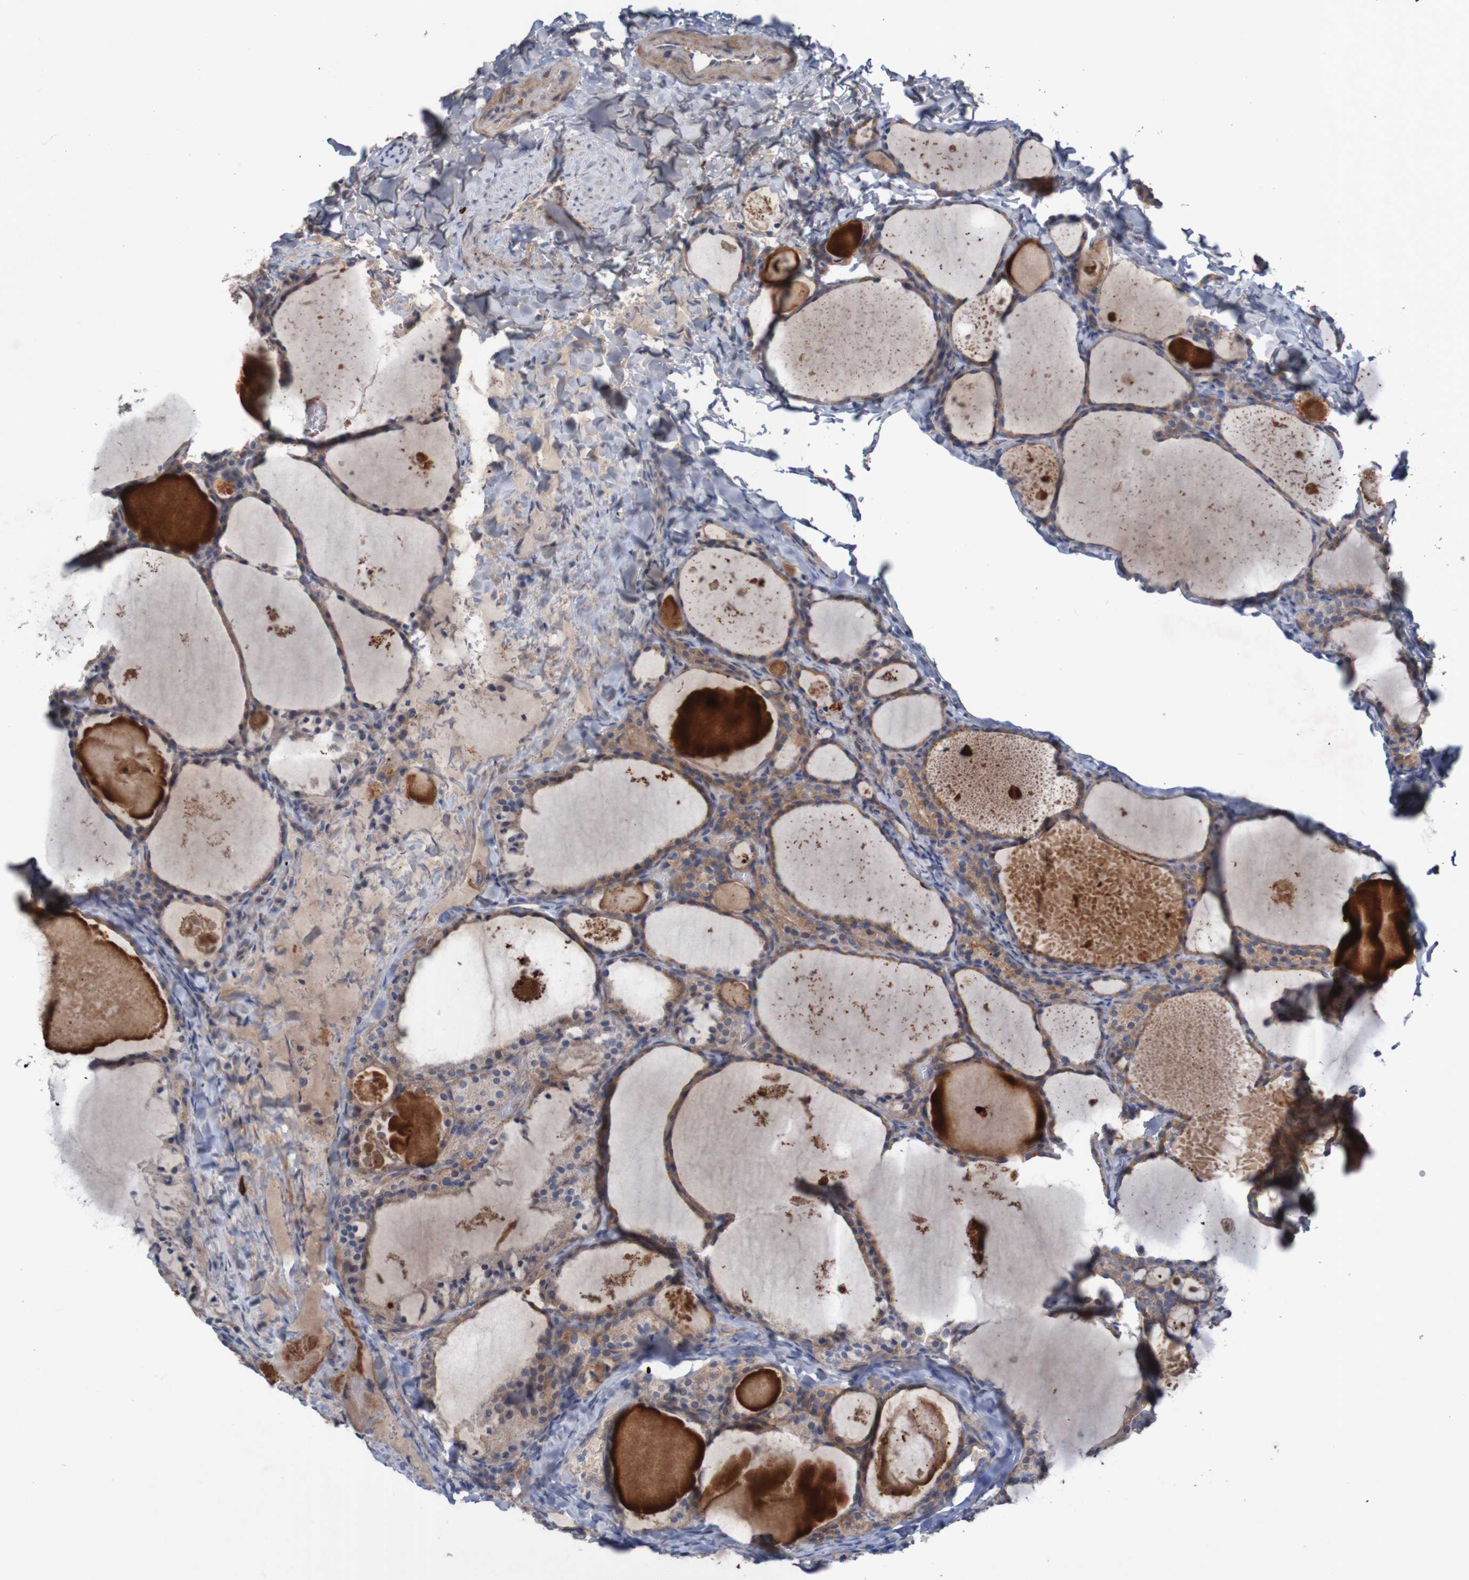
{"staining": {"intensity": "moderate", "quantity": ">75%", "location": "cytoplasmic/membranous"}, "tissue": "thyroid cancer", "cell_type": "Tumor cells", "image_type": "cancer", "snomed": [{"axis": "morphology", "description": "Papillary adenocarcinoma, NOS"}, {"axis": "topography", "description": "Thyroid gland"}], "caption": "Immunohistochemical staining of human papillary adenocarcinoma (thyroid) displays moderate cytoplasmic/membranous protein staining in about >75% of tumor cells.", "gene": "ANGPT4", "patient": {"sex": "female", "age": 42}}